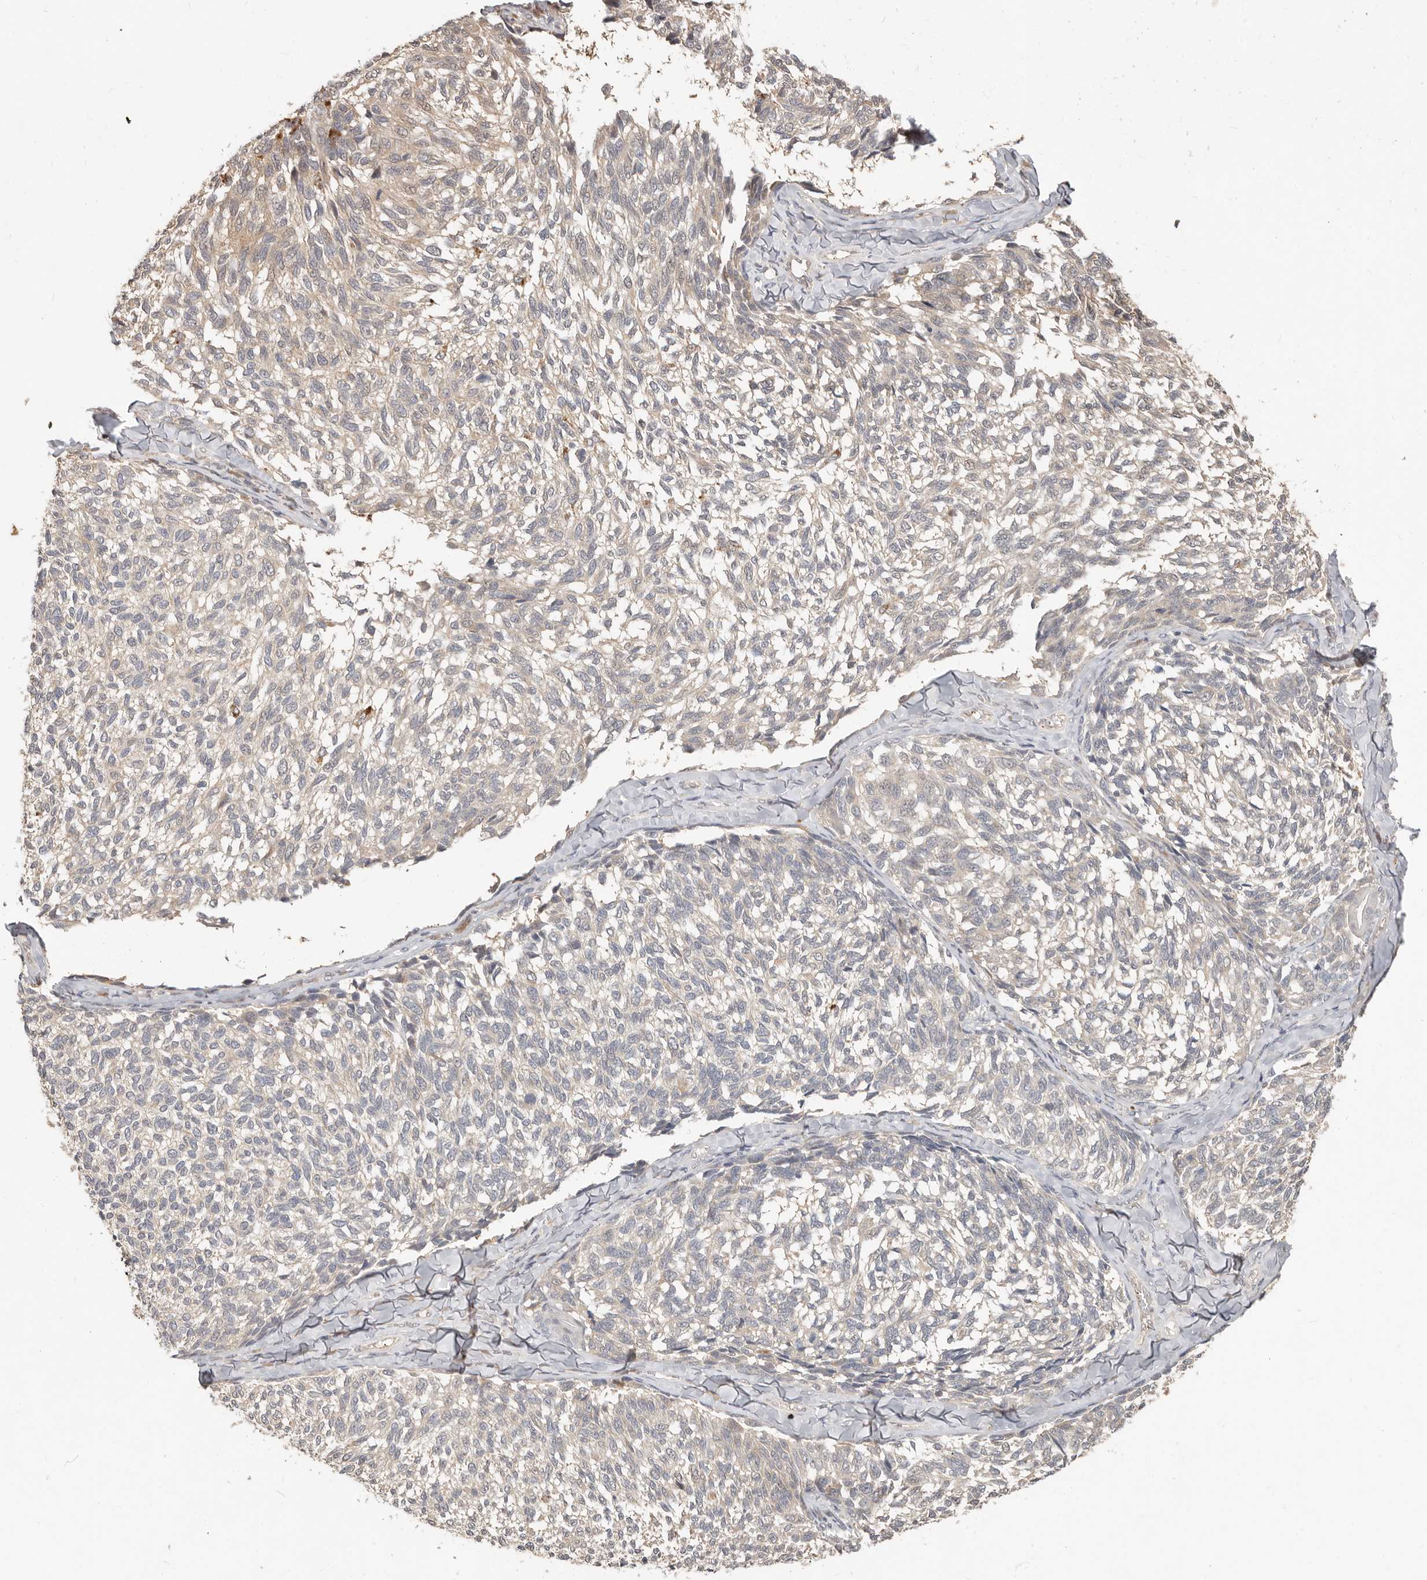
{"staining": {"intensity": "weak", "quantity": ">75%", "location": "cytoplasmic/membranous"}, "tissue": "melanoma", "cell_type": "Tumor cells", "image_type": "cancer", "snomed": [{"axis": "morphology", "description": "Malignant melanoma, NOS"}, {"axis": "topography", "description": "Skin"}], "caption": "Immunohistochemistry (IHC) (DAB (3,3'-diaminobenzidine)) staining of melanoma shows weak cytoplasmic/membranous protein positivity in about >75% of tumor cells.", "gene": "MTFR2", "patient": {"sex": "female", "age": 73}}